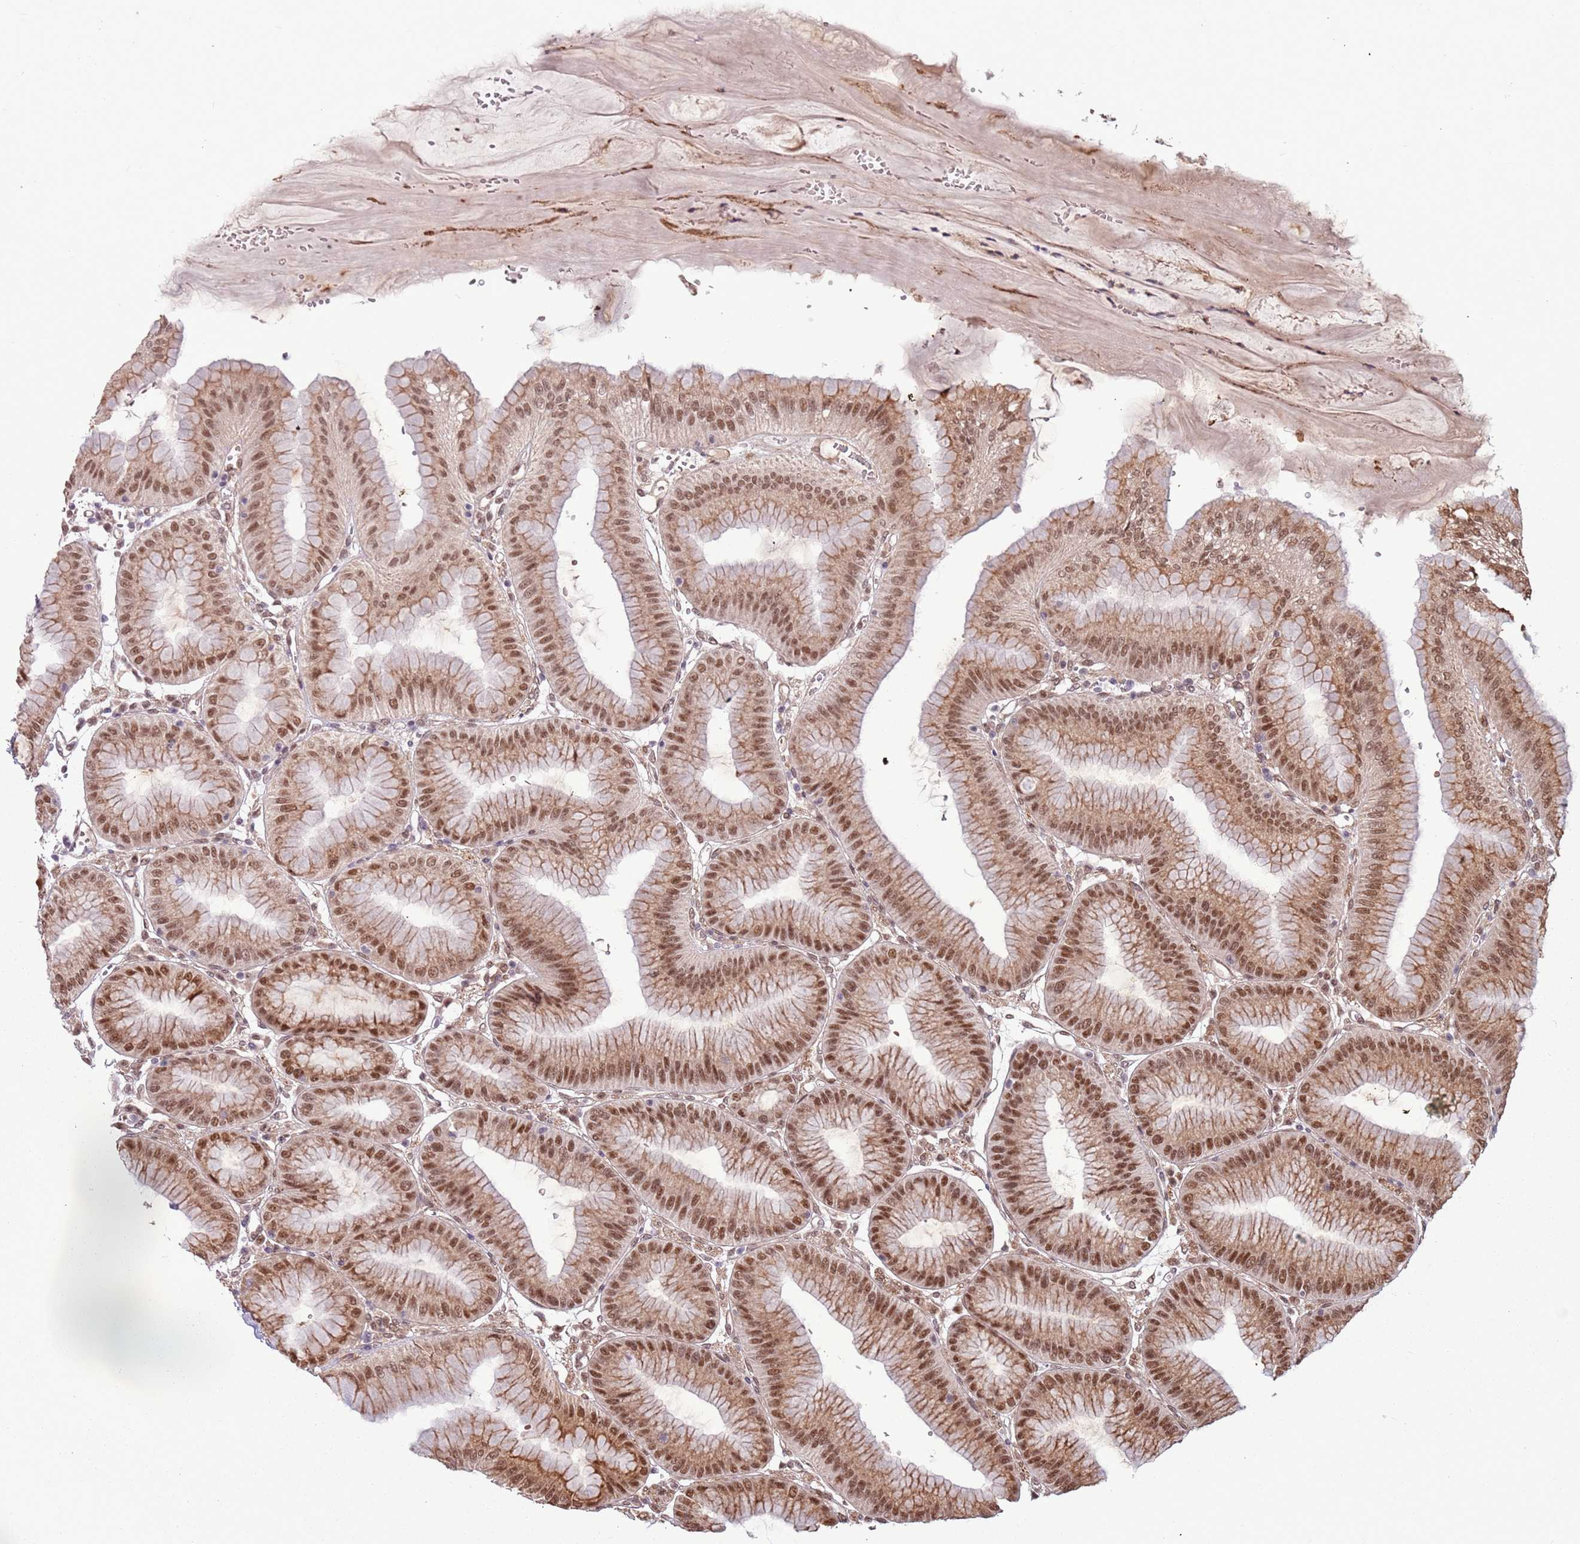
{"staining": {"intensity": "moderate", "quantity": ">75%", "location": "nuclear"}, "tissue": "stomach", "cell_type": "Glandular cells", "image_type": "normal", "snomed": [{"axis": "morphology", "description": "Normal tissue, NOS"}, {"axis": "topography", "description": "Stomach, lower"}], "caption": "Normal stomach reveals moderate nuclear positivity in approximately >75% of glandular cells.", "gene": "POLR3H", "patient": {"sex": "male", "age": 71}}